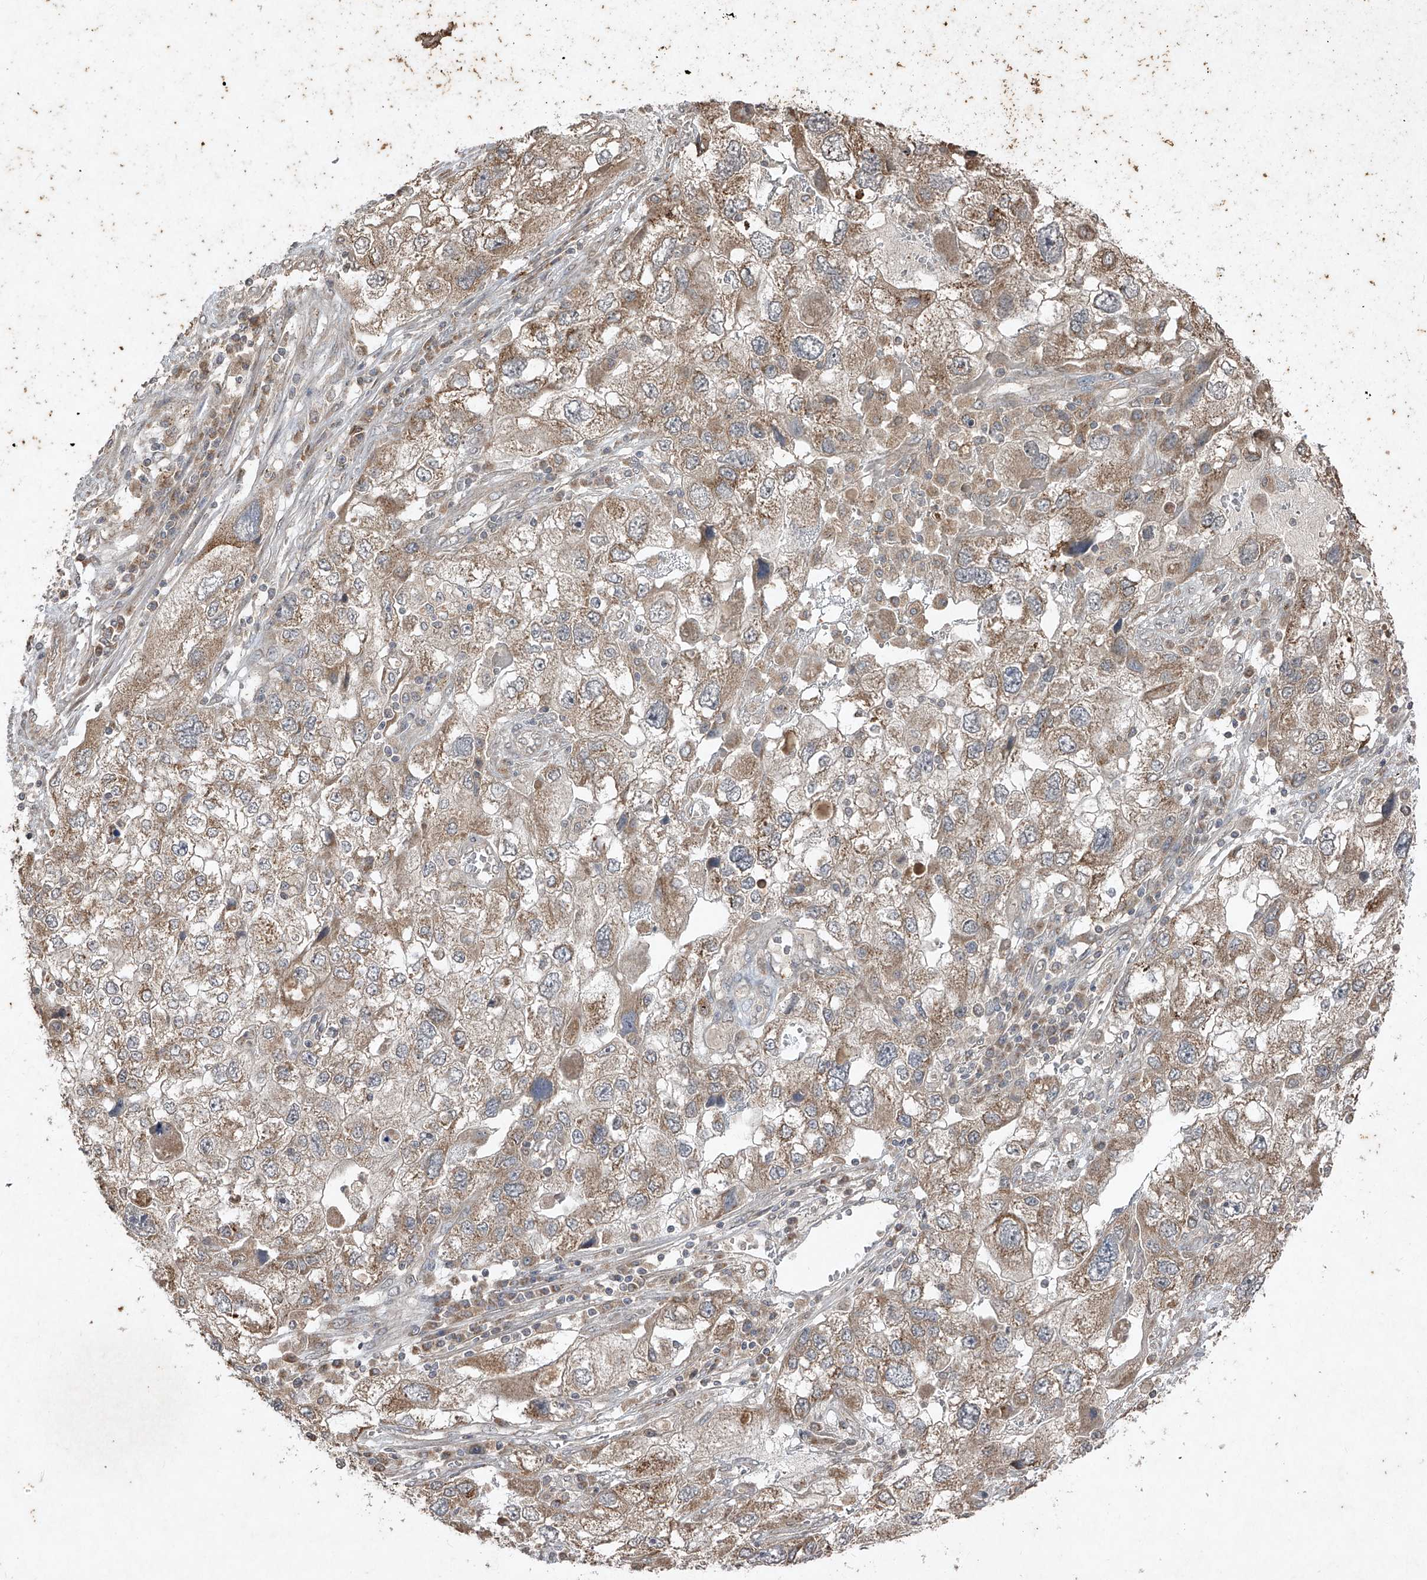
{"staining": {"intensity": "moderate", "quantity": ">75%", "location": "cytoplasmic/membranous"}, "tissue": "endometrial cancer", "cell_type": "Tumor cells", "image_type": "cancer", "snomed": [{"axis": "morphology", "description": "Adenocarcinoma, NOS"}, {"axis": "topography", "description": "Endometrium"}], "caption": "There is medium levels of moderate cytoplasmic/membranous expression in tumor cells of endometrial adenocarcinoma, as demonstrated by immunohistochemical staining (brown color).", "gene": "ABCD3", "patient": {"sex": "female", "age": 49}}